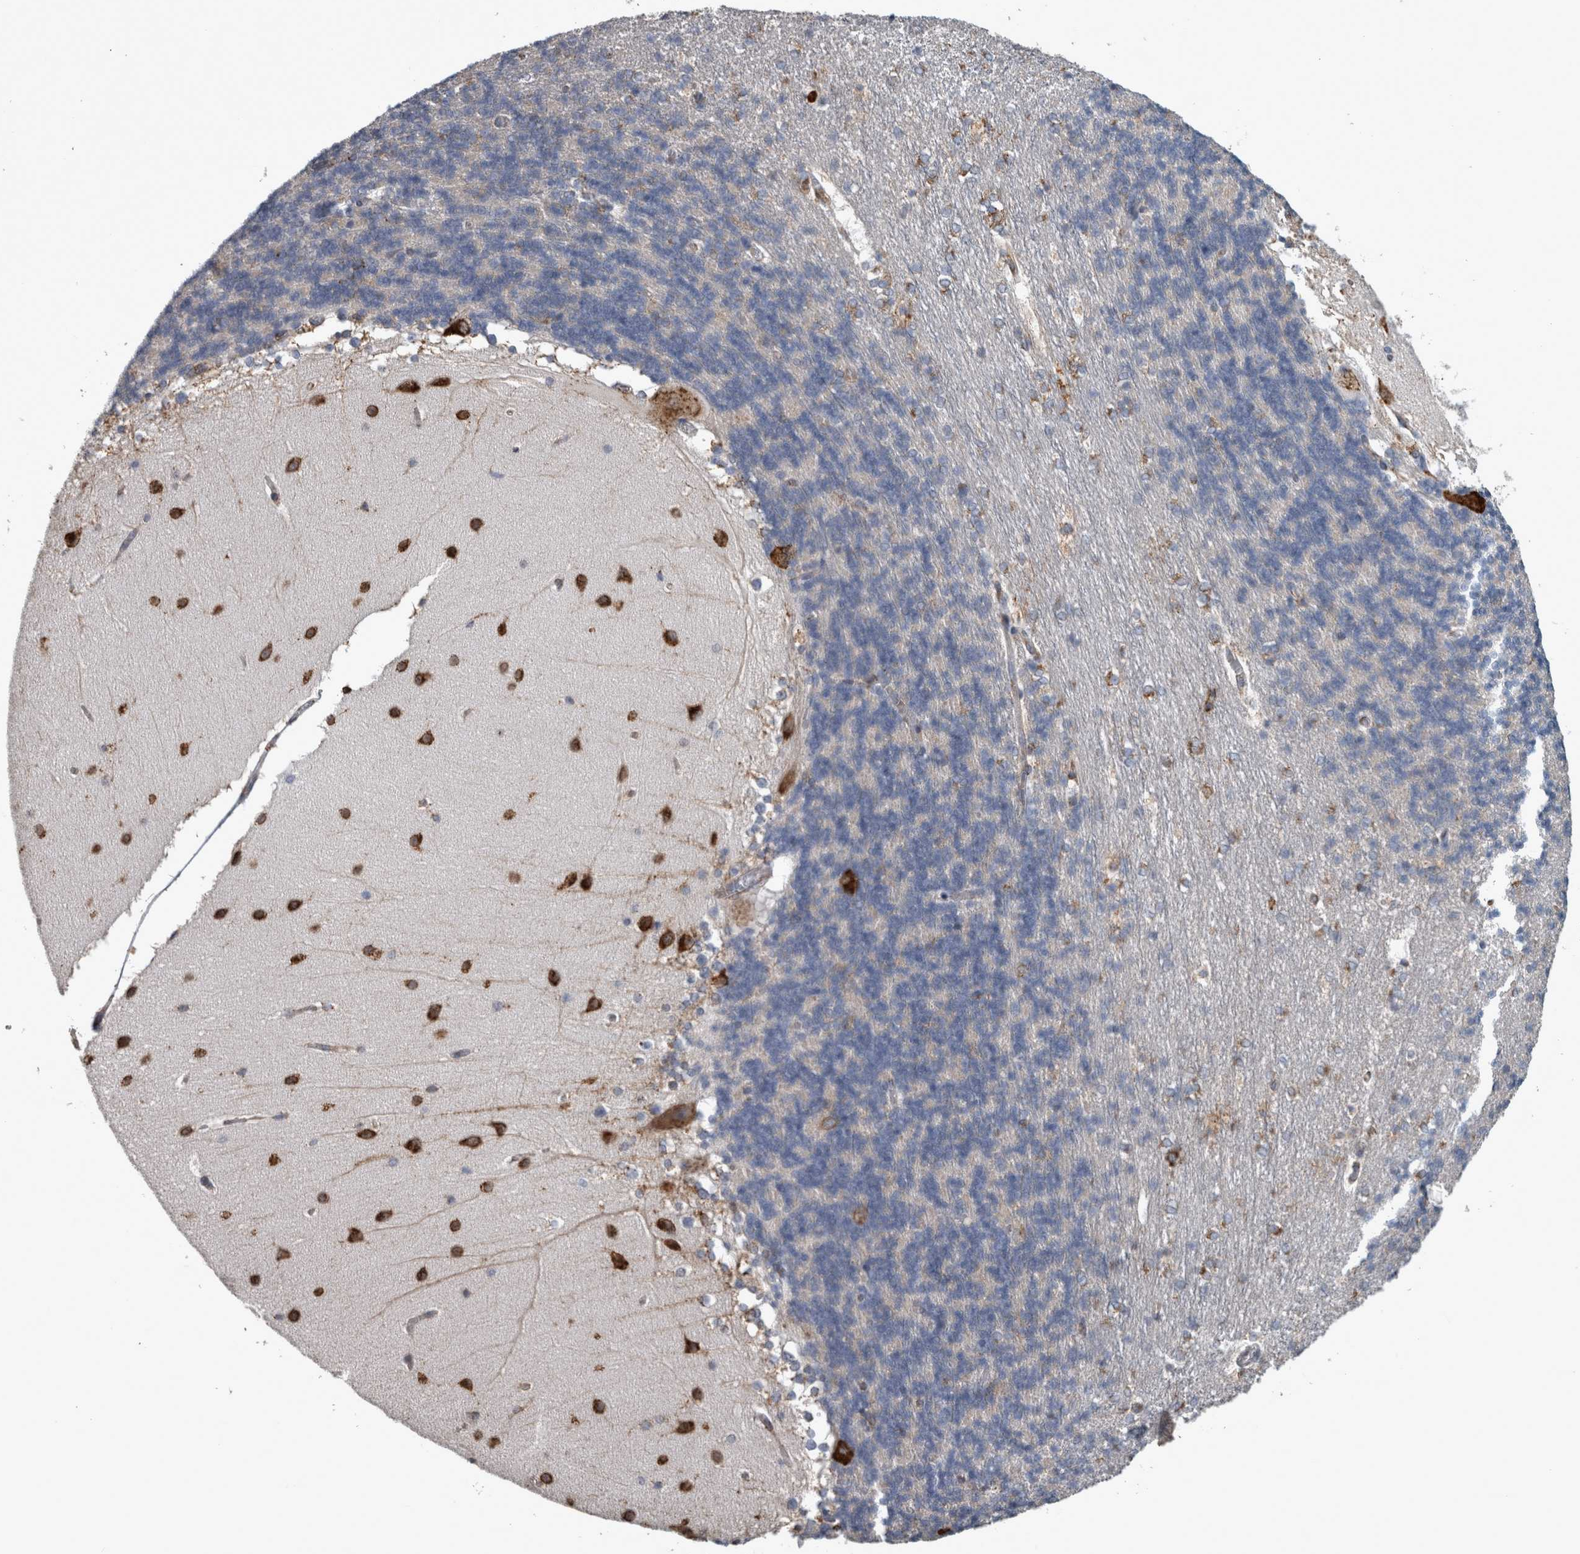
{"staining": {"intensity": "negative", "quantity": "none", "location": "none"}, "tissue": "cerebellum", "cell_type": "Cells in granular layer", "image_type": "normal", "snomed": [{"axis": "morphology", "description": "Normal tissue, NOS"}, {"axis": "topography", "description": "Cerebellum"}], "caption": "Protein analysis of benign cerebellum shows no significant positivity in cells in granular layer. The staining was performed using DAB (3,3'-diaminobenzidine) to visualize the protein expression in brown, while the nuclei were stained in blue with hematoxylin (Magnification: 20x).", "gene": "FHIP2B", "patient": {"sex": "female", "age": 19}}